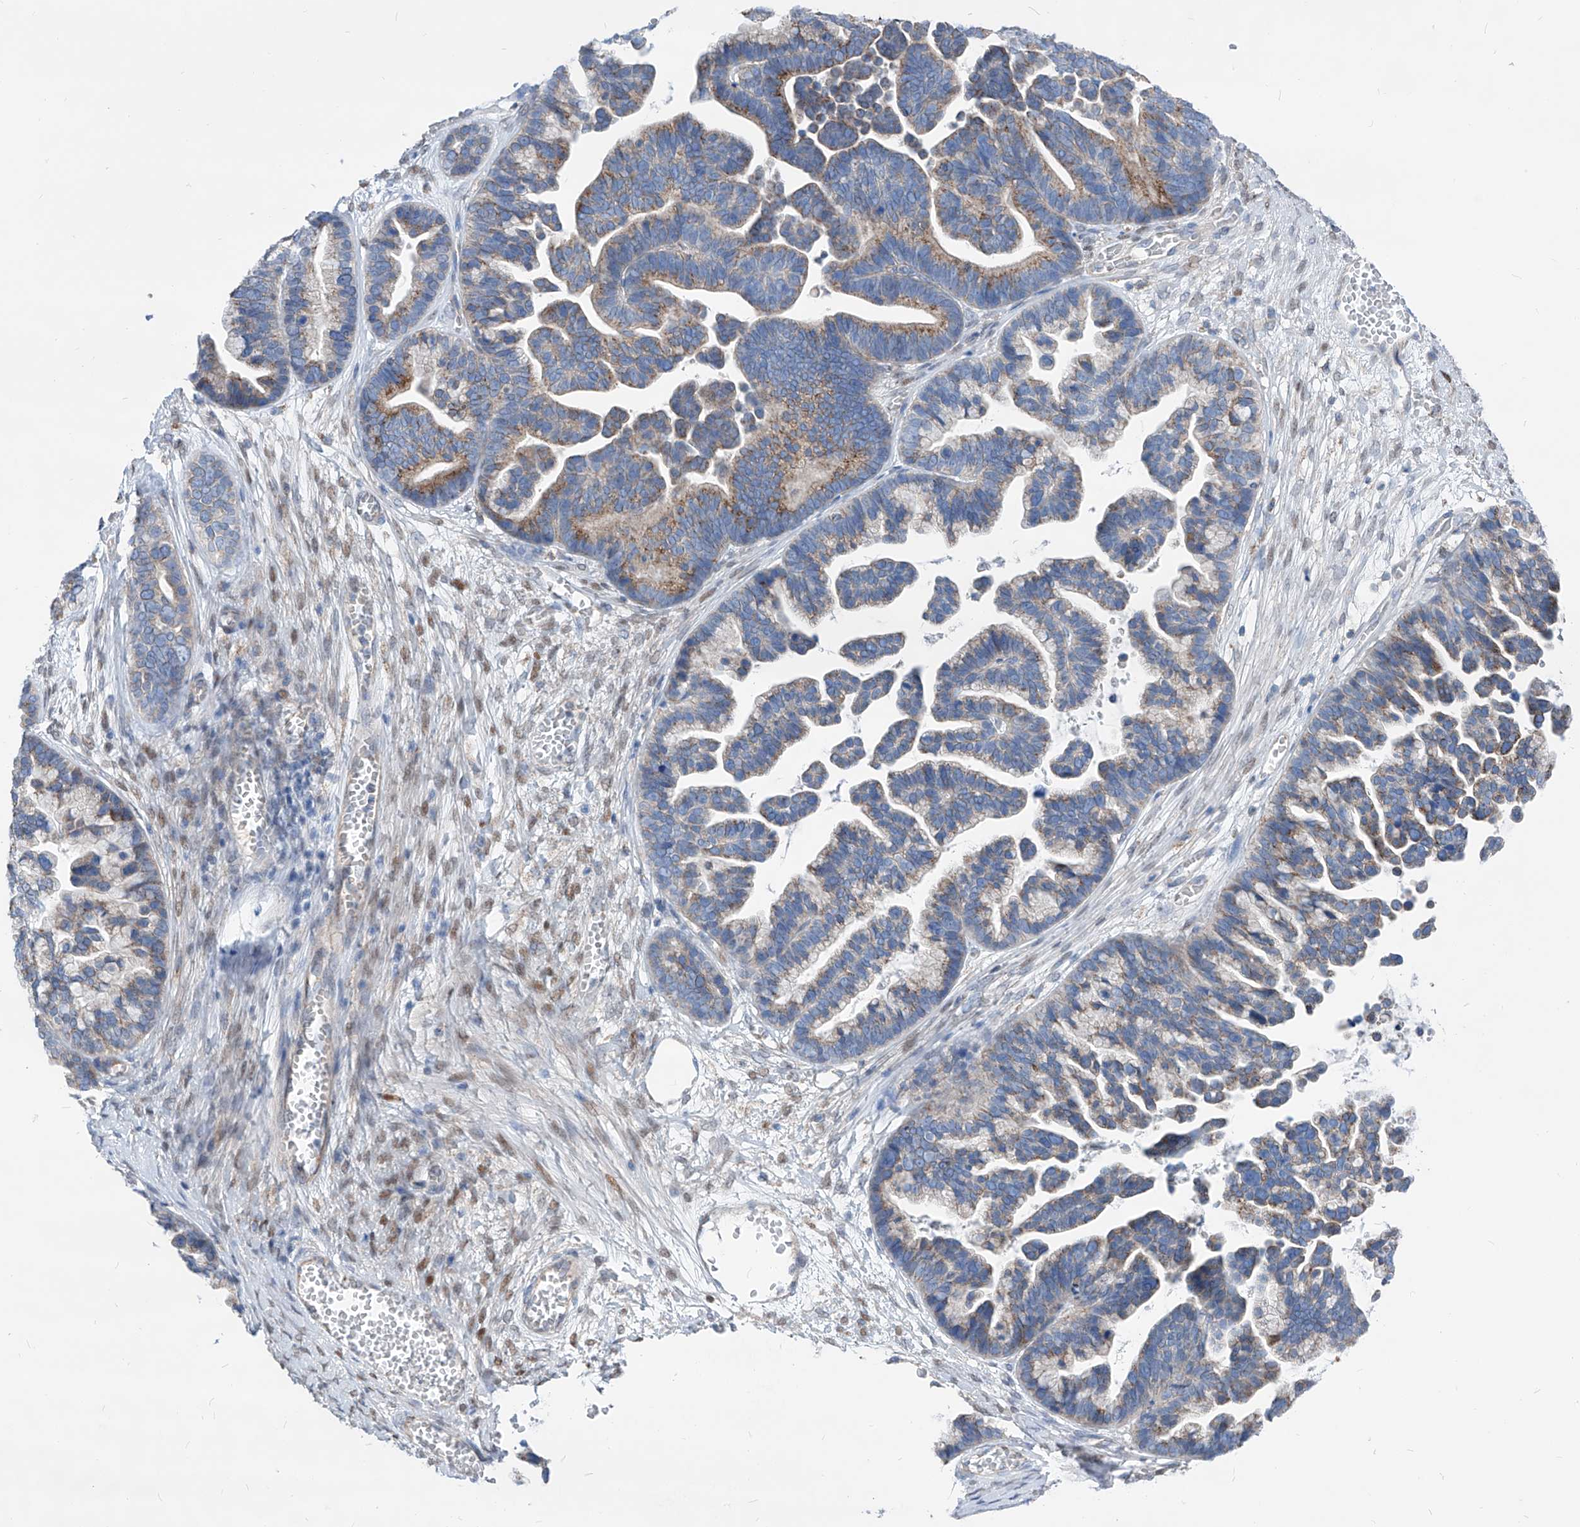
{"staining": {"intensity": "moderate", "quantity": "25%-75%", "location": "cytoplasmic/membranous"}, "tissue": "ovarian cancer", "cell_type": "Tumor cells", "image_type": "cancer", "snomed": [{"axis": "morphology", "description": "Cystadenocarcinoma, serous, NOS"}, {"axis": "topography", "description": "Ovary"}], "caption": "A brown stain shows moderate cytoplasmic/membranous staining of a protein in serous cystadenocarcinoma (ovarian) tumor cells.", "gene": "AGPS", "patient": {"sex": "female", "age": 56}}